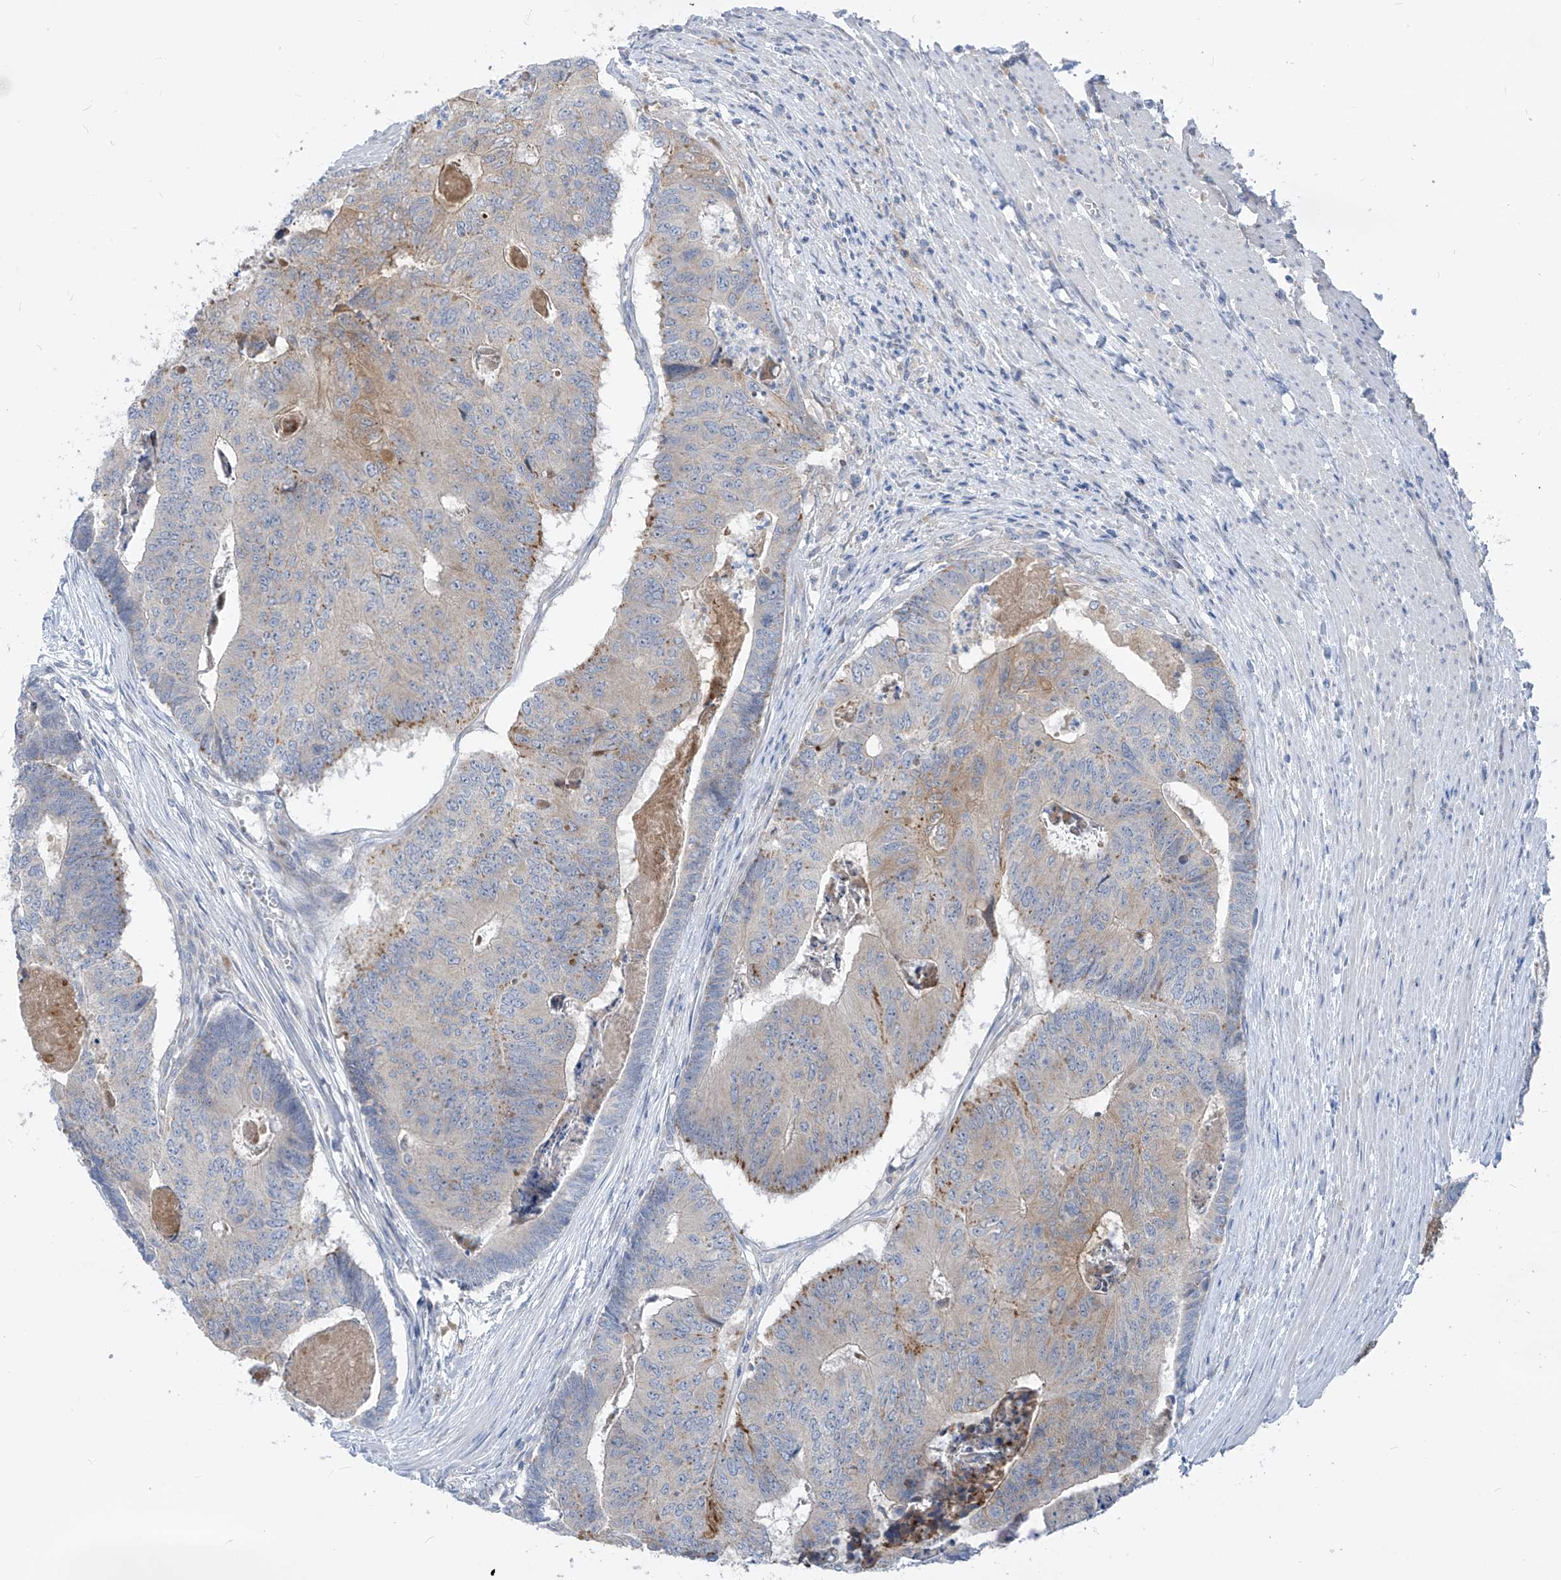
{"staining": {"intensity": "moderate", "quantity": "<25%", "location": "cytoplasmic/membranous"}, "tissue": "colorectal cancer", "cell_type": "Tumor cells", "image_type": "cancer", "snomed": [{"axis": "morphology", "description": "Adenocarcinoma, NOS"}, {"axis": "topography", "description": "Colon"}], "caption": "The image shows staining of colorectal adenocarcinoma, revealing moderate cytoplasmic/membranous protein expression (brown color) within tumor cells.", "gene": "LDAH", "patient": {"sex": "female", "age": 67}}